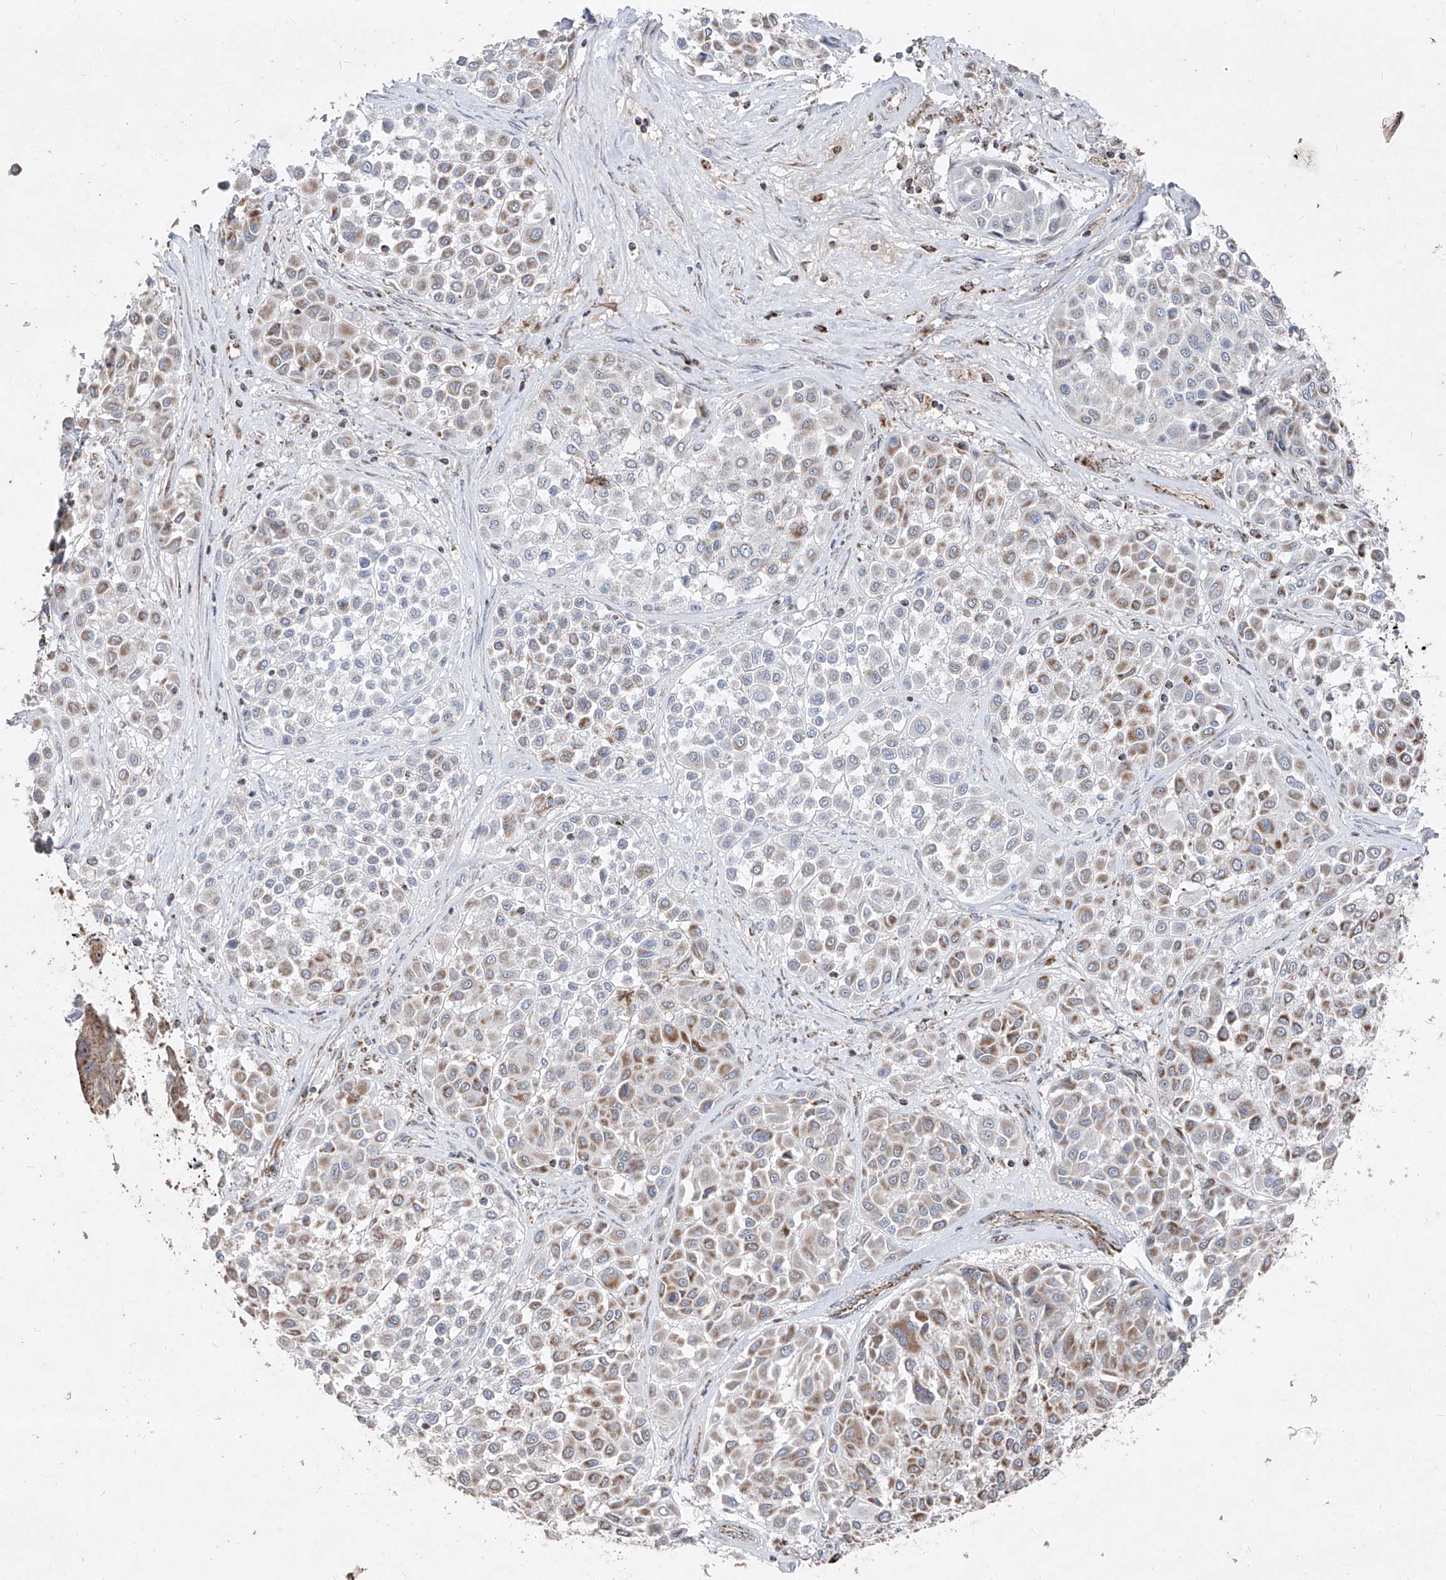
{"staining": {"intensity": "moderate", "quantity": "<25%", "location": "cytoplasmic/membranous"}, "tissue": "melanoma", "cell_type": "Tumor cells", "image_type": "cancer", "snomed": [{"axis": "morphology", "description": "Malignant melanoma, Metastatic site"}, {"axis": "topography", "description": "Soft tissue"}], "caption": "Protein staining demonstrates moderate cytoplasmic/membranous positivity in approximately <25% of tumor cells in malignant melanoma (metastatic site).", "gene": "NDUFB3", "patient": {"sex": "male", "age": 41}}